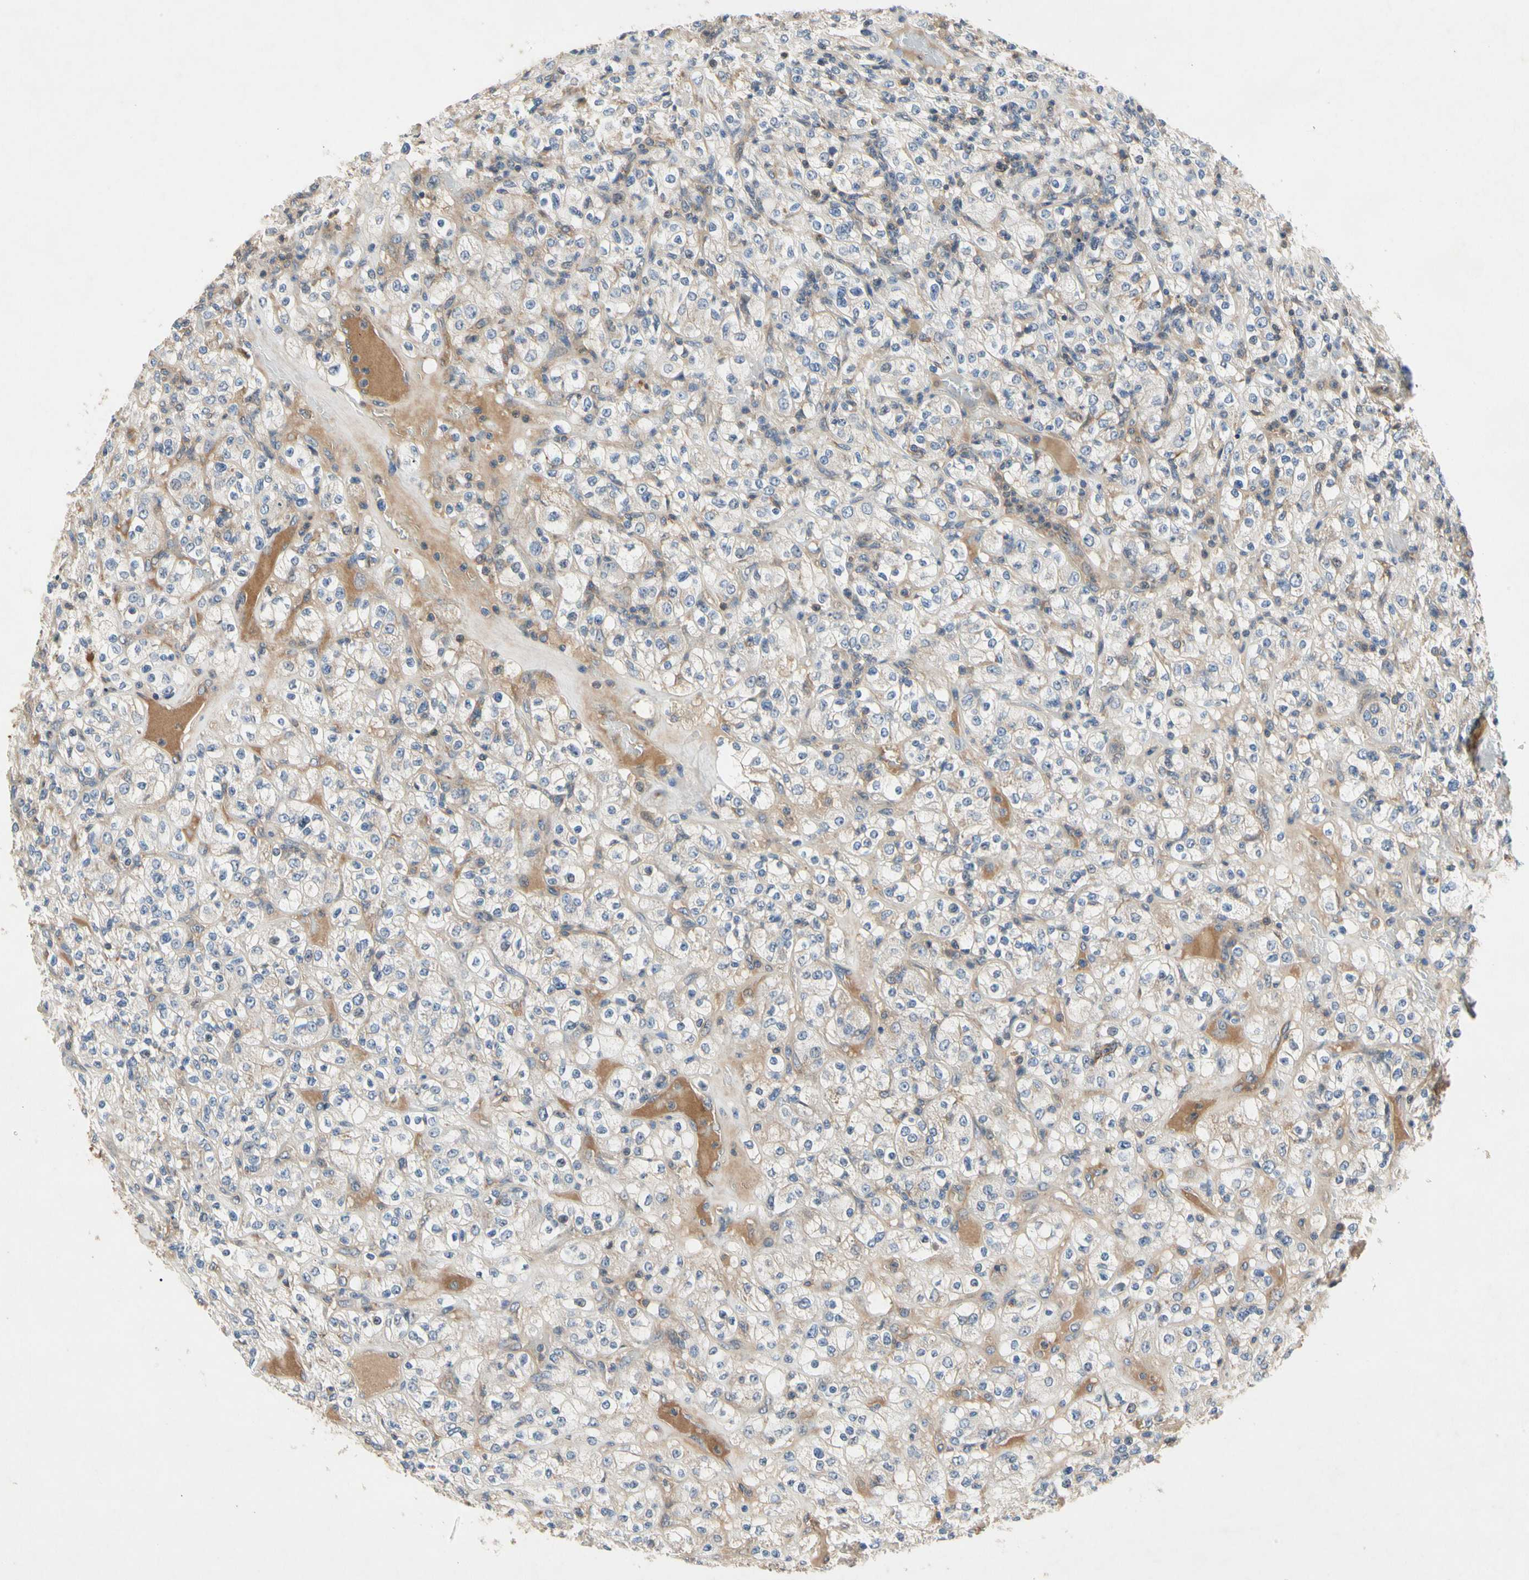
{"staining": {"intensity": "negative", "quantity": "none", "location": "none"}, "tissue": "renal cancer", "cell_type": "Tumor cells", "image_type": "cancer", "snomed": [{"axis": "morphology", "description": "Normal tissue, NOS"}, {"axis": "morphology", "description": "Adenocarcinoma, NOS"}, {"axis": "topography", "description": "Kidney"}], "caption": "IHC of adenocarcinoma (renal) reveals no positivity in tumor cells.", "gene": "CRTAC1", "patient": {"sex": "female", "age": 72}}